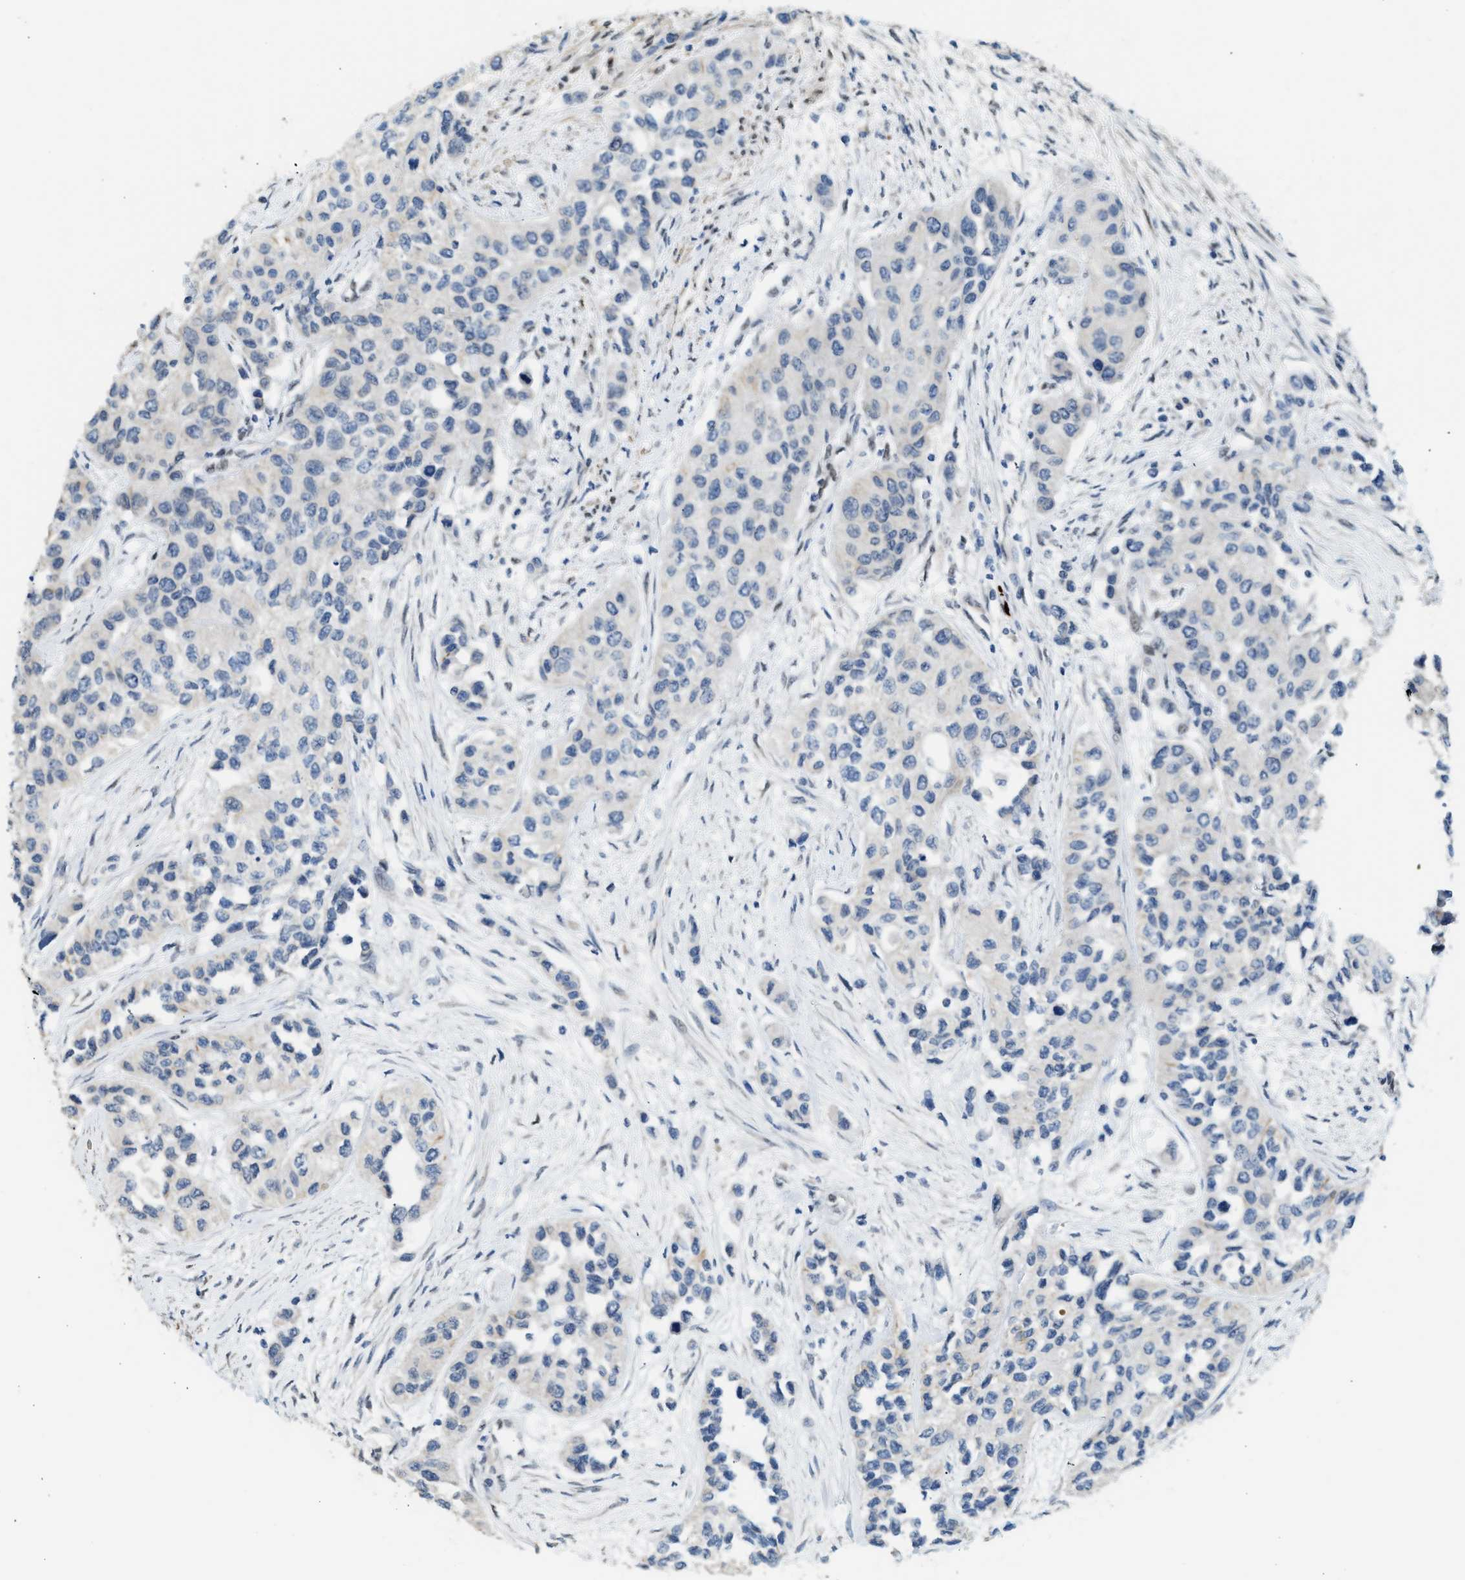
{"staining": {"intensity": "negative", "quantity": "none", "location": "none"}, "tissue": "urothelial cancer", "cell_type": "Tumor cells", "image_type": "cancer", "snomed": [{"axis": "morphology", "description": "Urothelial carcinoma, High grade"}, {"axis": "topography", "description": "Urinary bladder"}], "caption": "Tumor cells show no significant protein staining in high-grade urothelial carcinoma.", "gene": "ZBTB20", "patient": {"sex": "female", "age": 56}}